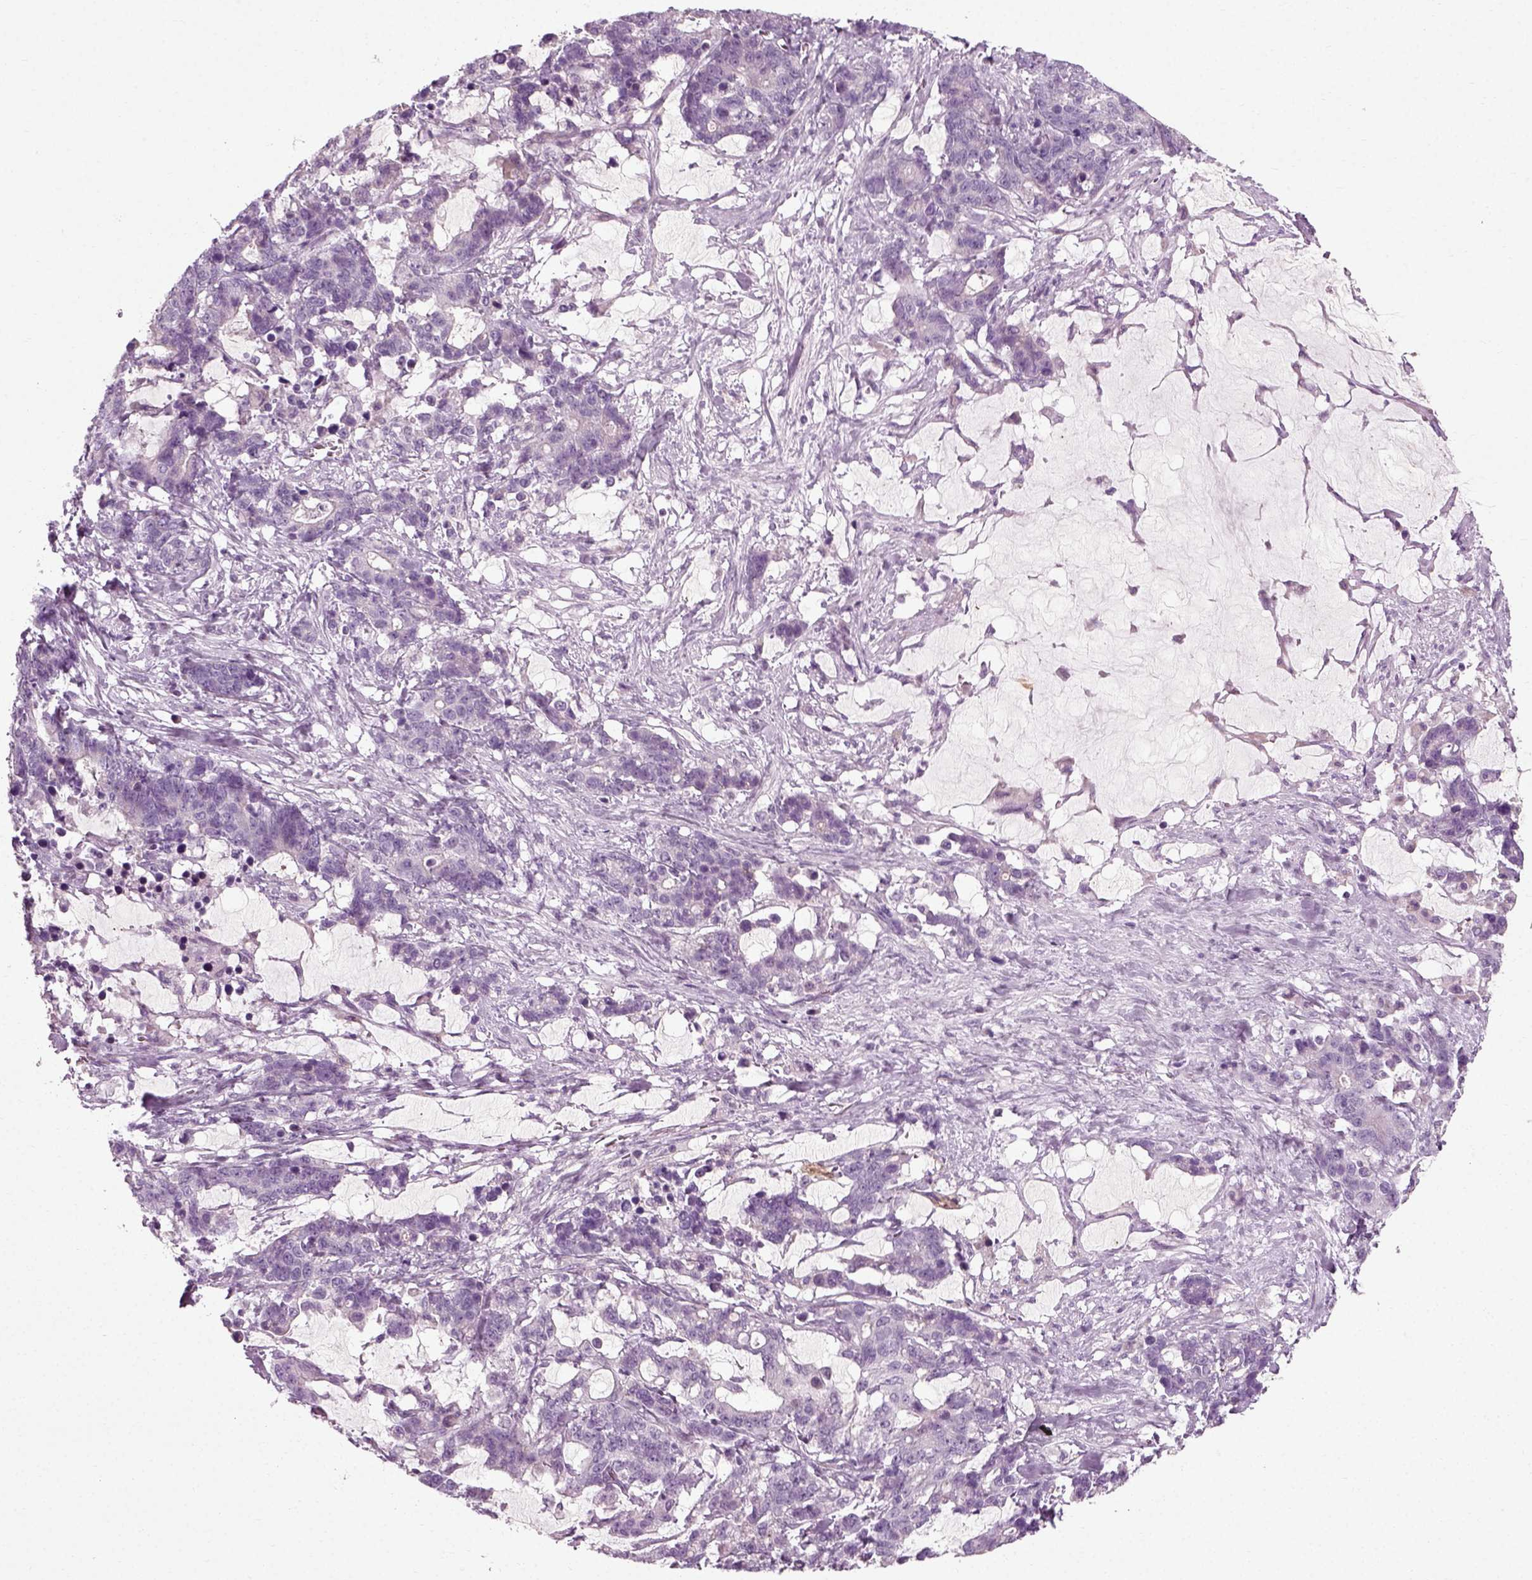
{"staining": {"intensity": "negative", "quantity": "none", "location": "none"}, "tissue": "stomach cancer", "cell_type": "Tumor cells", "image_type": "cancer", "snomed": [{"axis": "morphology", "description": "Normal tissue, NOS"}, {"axis": "morphology", "description": "Adenocarcinoma, NOS"}, {"axis": "topography", "description": "Stomach"}], "caption": "A high-resolution photomicrograph shows immunohistochemistry (IHC) staining of stomach adenocarcinoma, which reveals no significant staining in tumor cells.", "gene": "SCG5", "patient": {"sex": "female", "age": 64}}